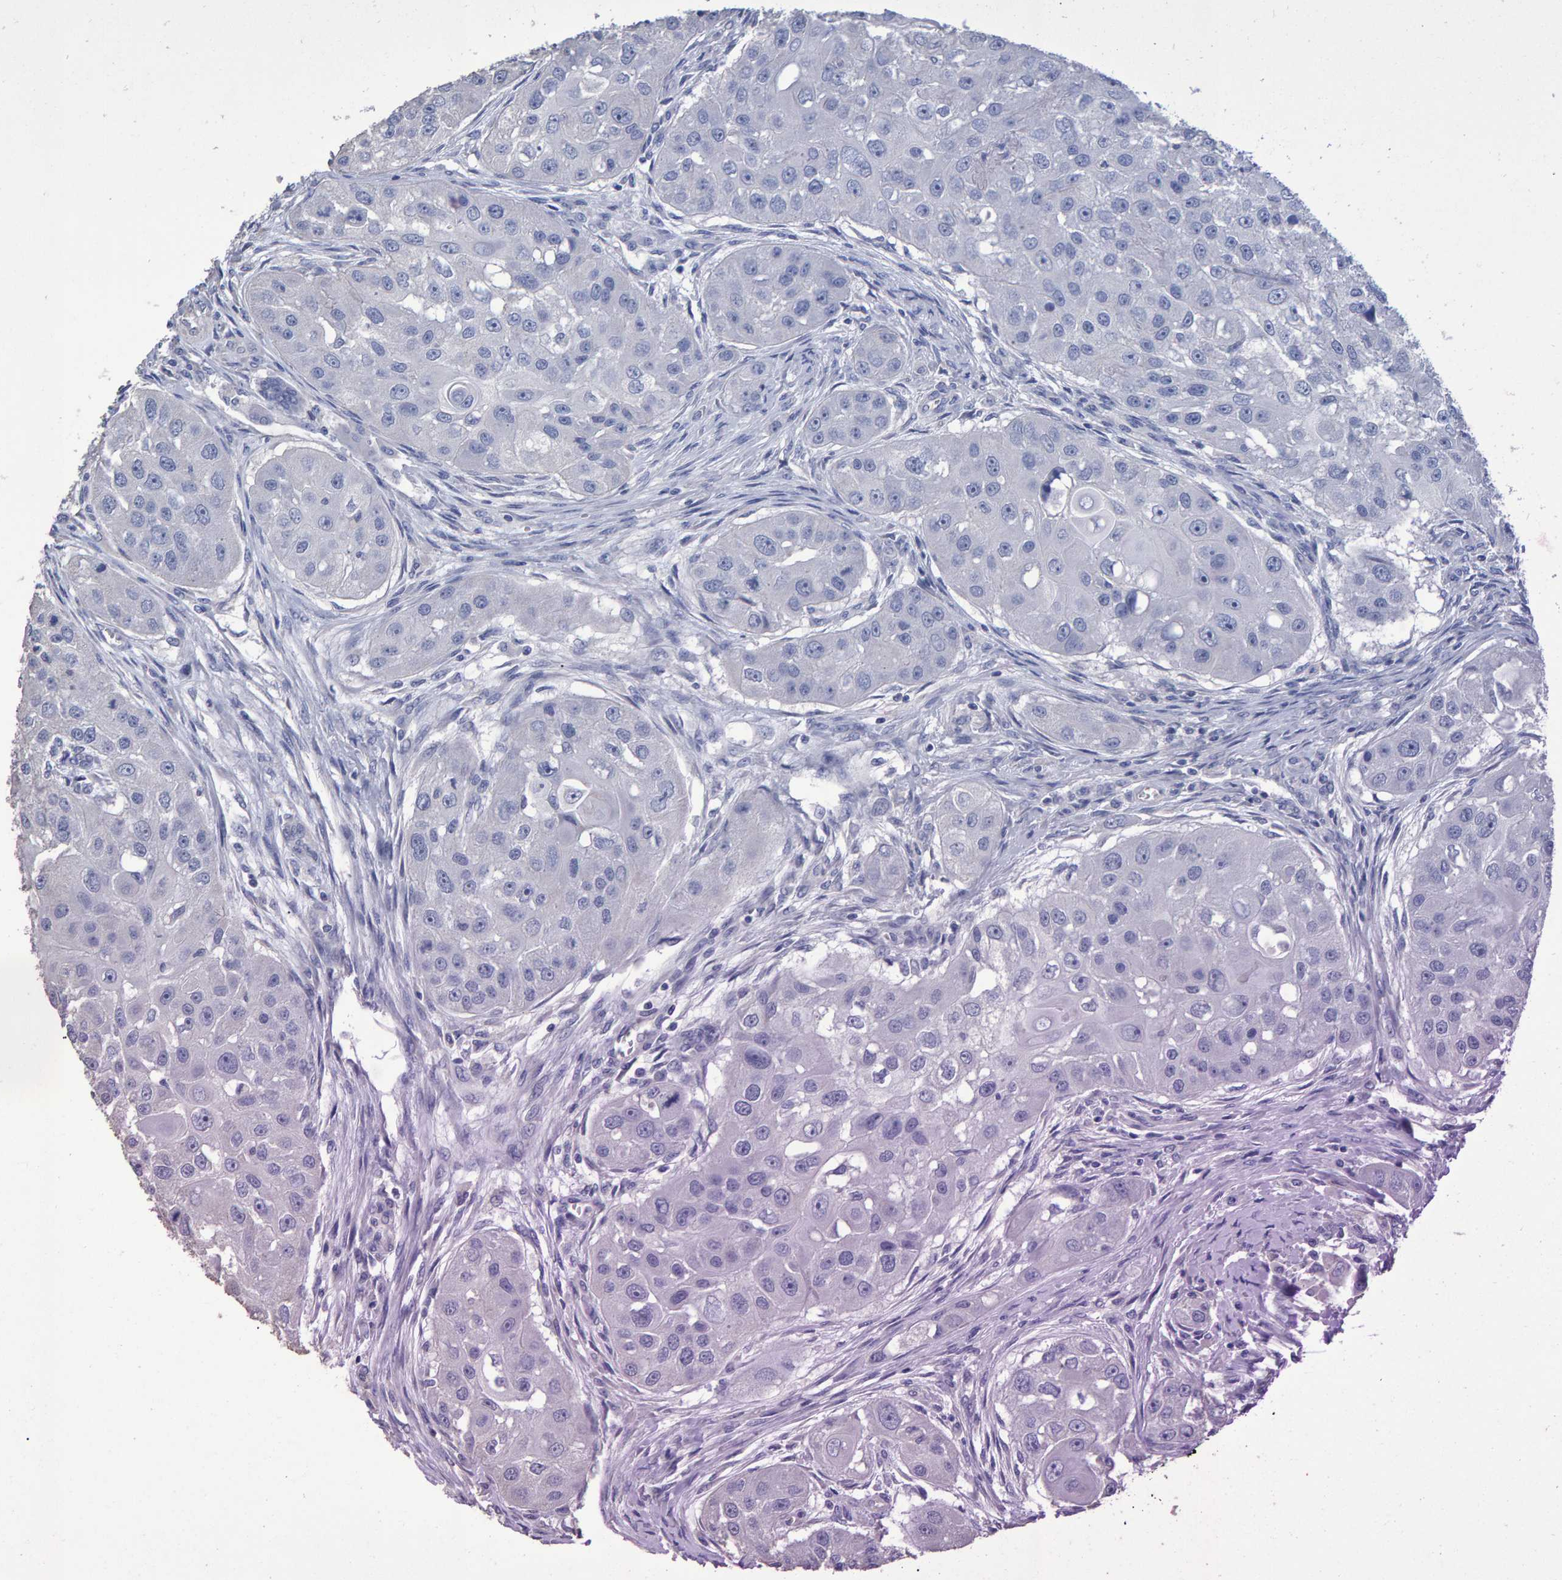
{"staining": {"intensity": "negative", "quantity": "none", "location": "none"}, "tissue": "head and neck cancer", "cell_type": "Tumor cells", "image_type": "cancer", "snomed": [{"axis": "morphology", "description": "Normal tissue, NOS"}, {"axis": "morphology", "description": "Squamous cell carcinoma, NOS"}, {"axis": "topography", "description": "Skeletal muscle"}, {"axis": "topography", "description": "Head-Neck"}], "caption": "Immunohistochemistry (IHC) photomicrograph of neoplastic tissue: head and neck squamous cell carcinoma stained with DAB (3,3'-diaminobenzidine) shows no significant protein positivity in tumor cells. (Brightfield microscopy of DAB (3,3'-diaminobenzidine) immunohistochemistry (IHC) at high magnification).", "gene": "HEMGN", "patient": {"sex": "male", "age": 51}}